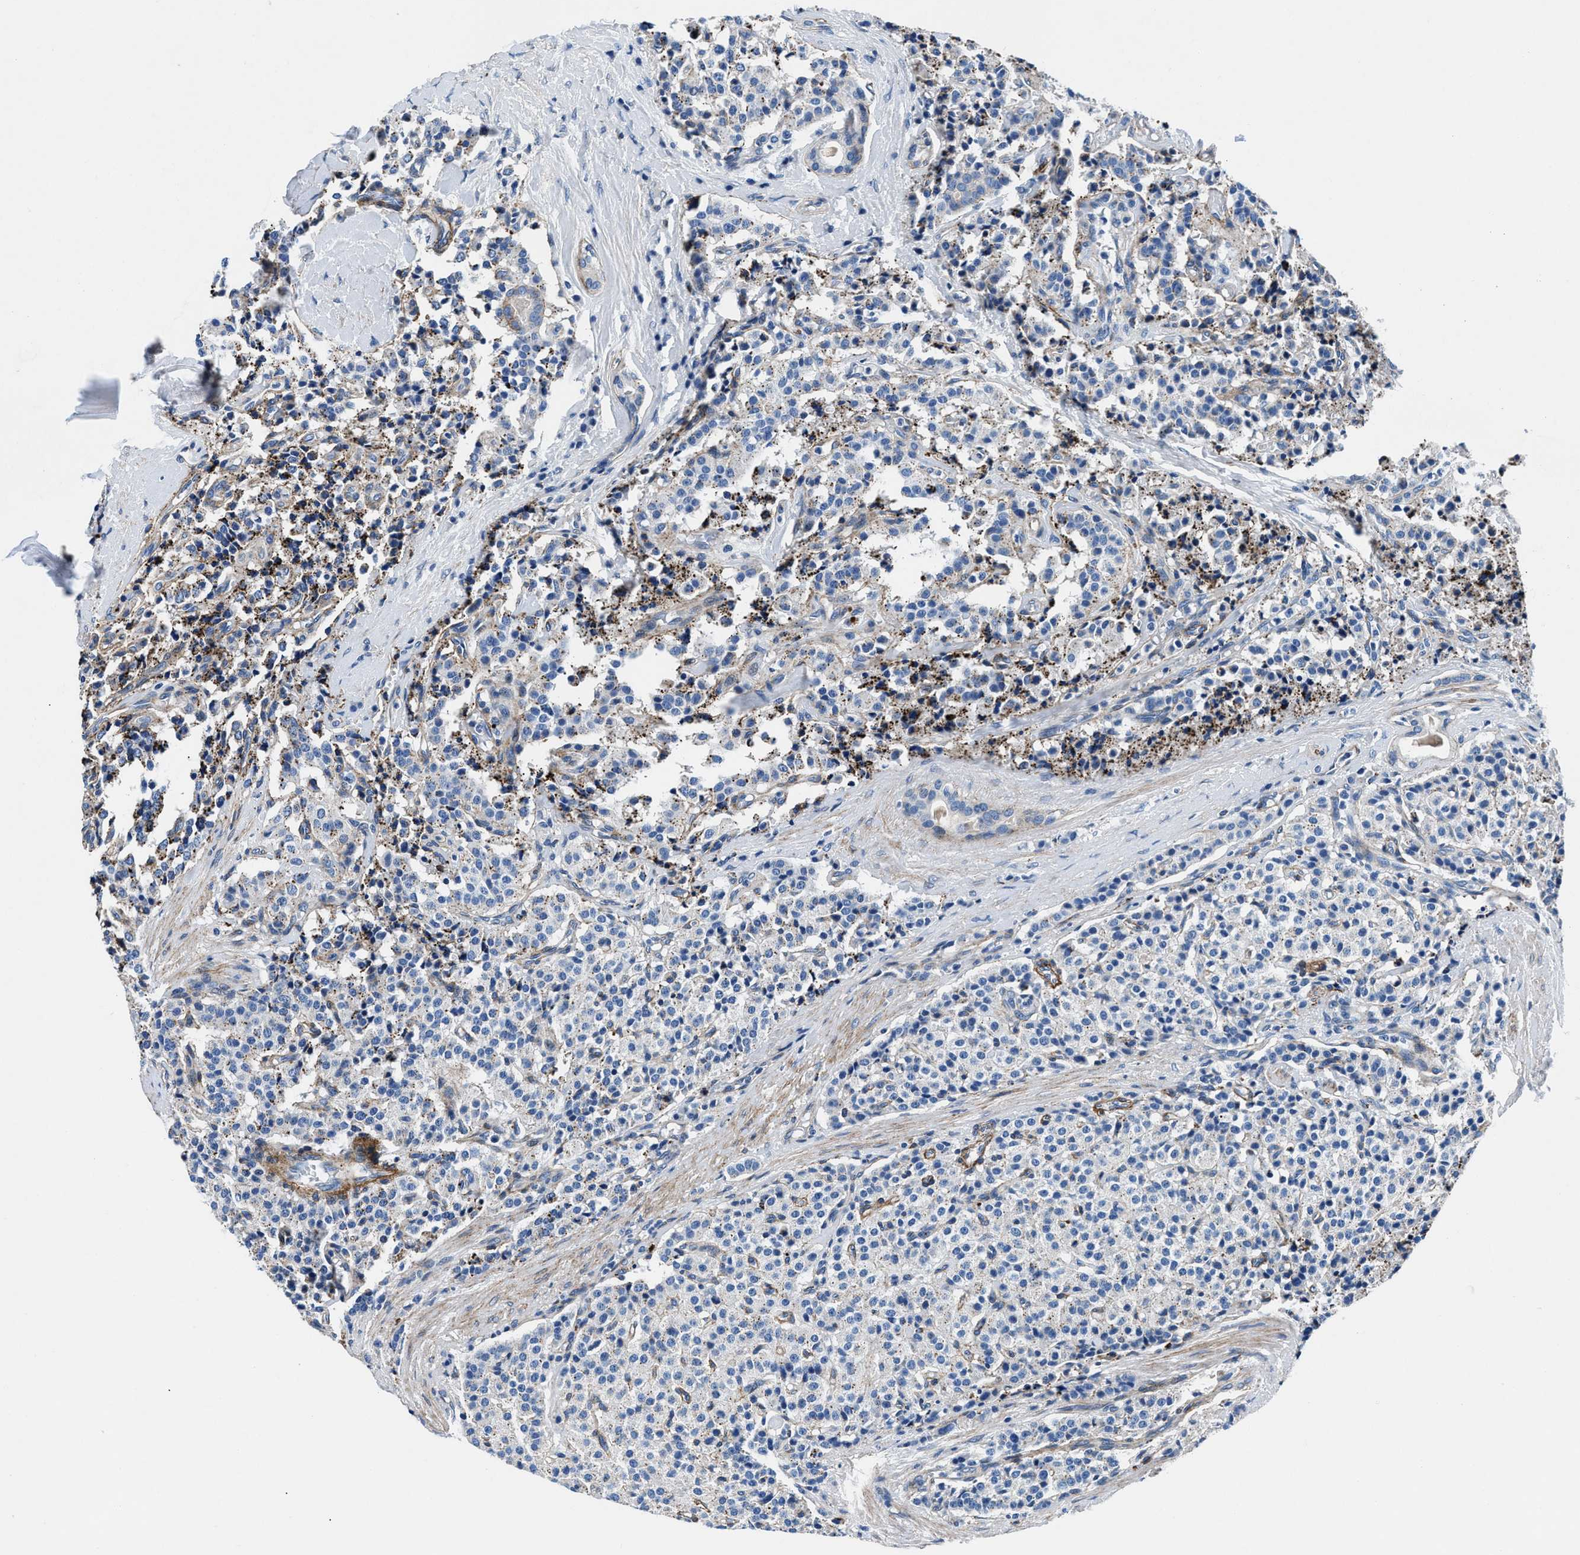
{"staining": {"intensity": "negative", "quantity": "none", "location": "none"}, "tissue": "carcinoid", "cell_type": "Tumor cells", "image_type": "cancer", "snomed": [{"axis": "morphology", "description": "Carcinoid, malignant, NOS"}, {"axis": "topography", "description": "Lung"}], "caption": "Tumor cells are negative for brown protein staining in carcinoid. (DAB immunohistochemistry, high magnification).", "gene": "DAG1", "patient": {"sex": "male", "age": 30}}